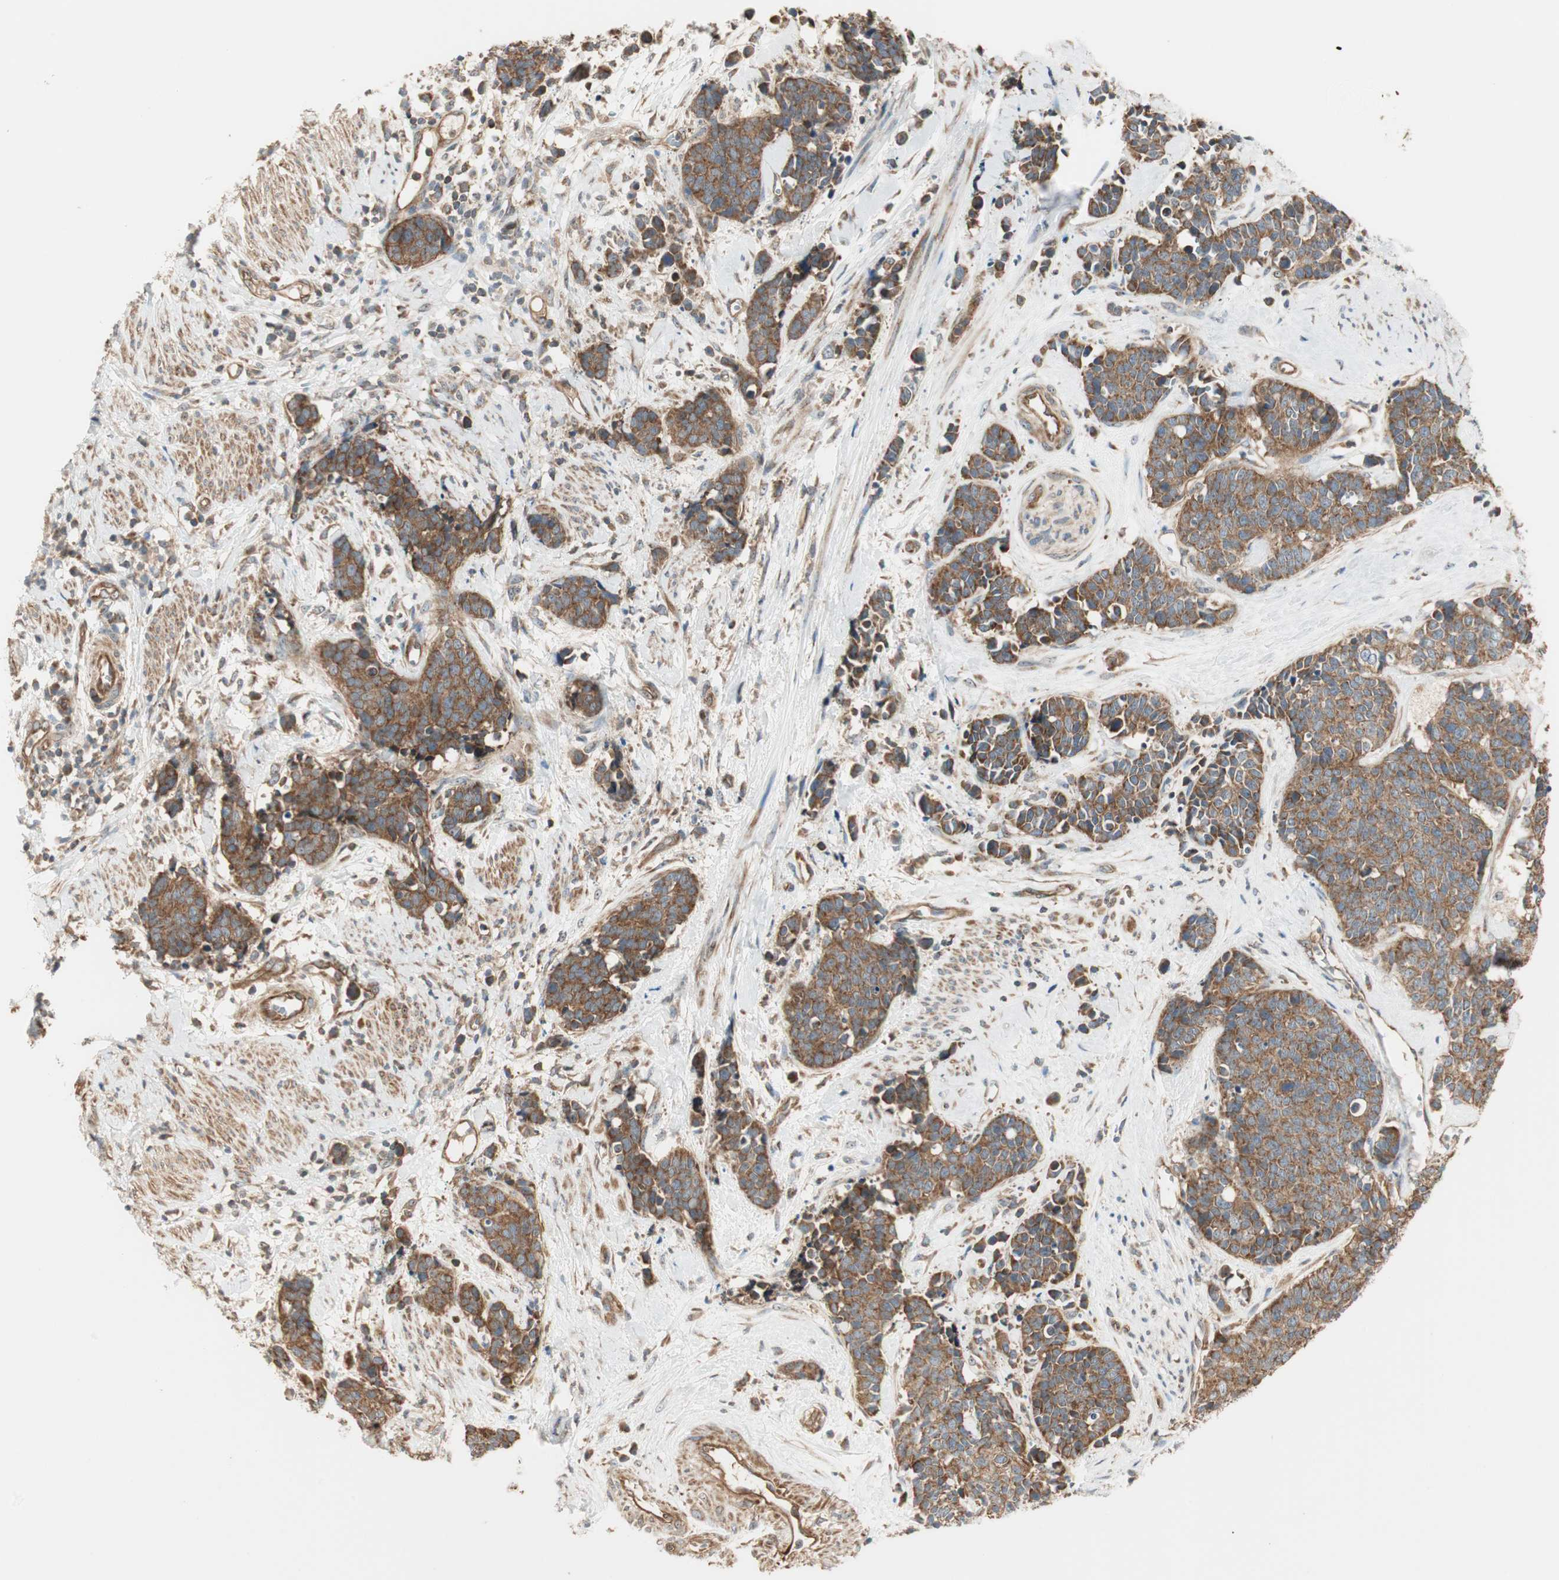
{"staining": {"intensity": "strong", "quantity": ">75%", "location": "cytoplasmic/membranous"}, "tissue": "cervical cancer", "cell_type": "Tumor cells", "image_type": "cancer", "snomed": [{"axis": "morphology", "description": "Squamous cell carcinoma, NOS"}, {"axis": "topography", "description": "Cervix"}], "caption": "Tumor cells reveal high levels of strong cytoplasmic/membranous positivity in approximately >75% of cells in cervical cancer (squamous cell carcinoma). (IHC, brightfield microscopy, high magnification).", "gene": "CTTNBP2NL", "patient": {"sex": "female", "age": 35}}